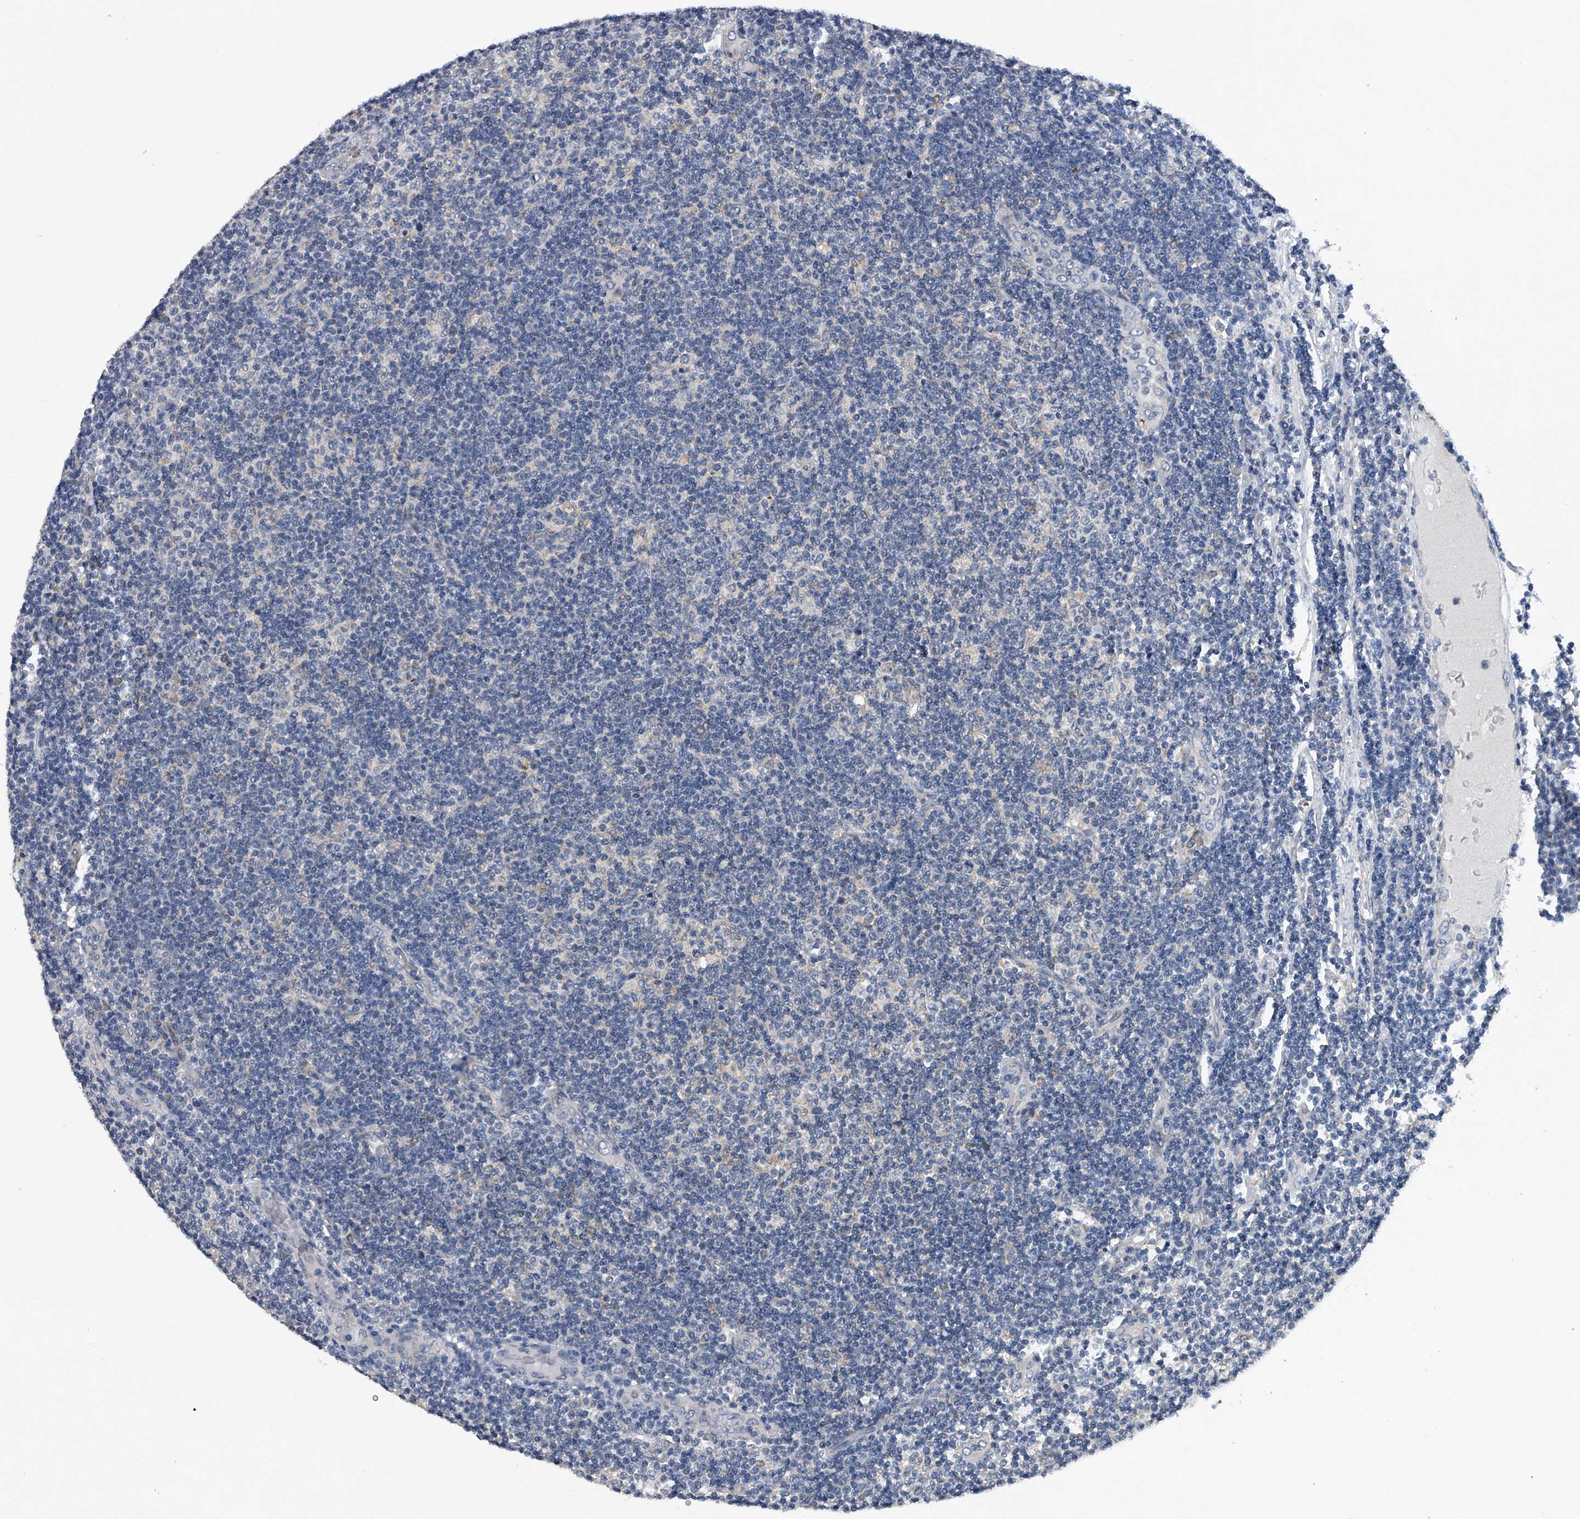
{"staining": {"intensity": "negative", "quantity": "none", "location": "none"}, "tissue": "lymphoma", "cell_type": "Tumor cells", "image_type": "cancer", "snomed": [{"axis": "morphology", "description": "Malignant lymphoma, non-Hodgkin's type, Low grade"}, {"axis": "topography", "description": "Lymph node"}], "caption": "An immunohistochemistry (IHC) image of lymphoma is shown. There is no staining in tumor cells of lymphoma.", "gene": "RNF5", "patient": {"sex": "male", "age": 83}}